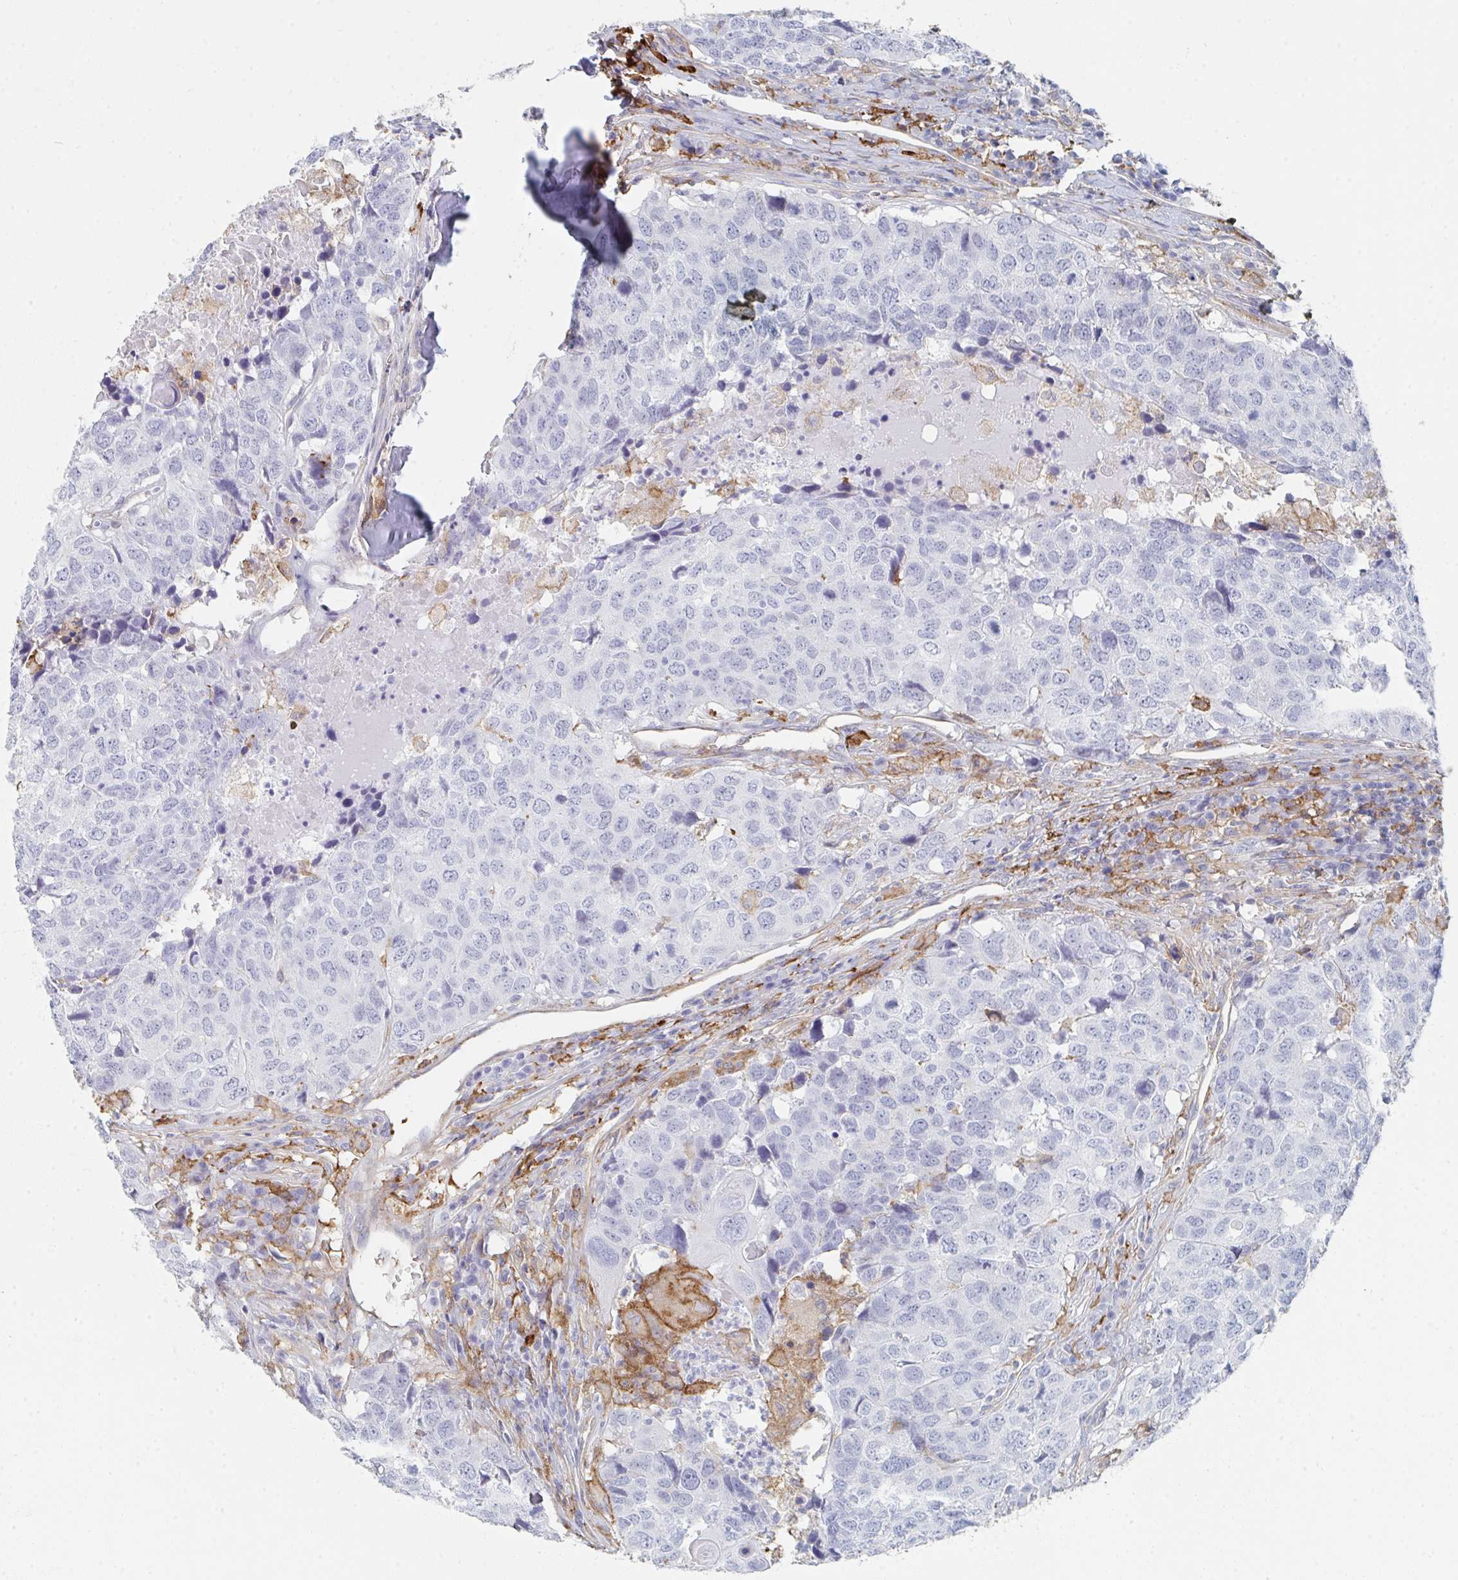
{"staining": {"intensity": "negative", "quantity": "none", "location": "none"}, "tissue": "head and neck cancer", "cell_type": "Tumor cells", "image_type": "cancer", "snomed": [{"axis": "morphology", "description": "Normal tissue, NOS"}, {"axis": "morphology", "description": "Squamous cell carcinoma, NOS"}, {"axis": "topography", "description": "Skeletal muscle"}, {"axis": "topography", "description": "Vascular tissue"}, {"axis": "topography", "description": "Peripheral nerve tissue"}, {"axis": "topography", "description": "Head-Neck"}], "caption": "Tumor cells show no significant protein staining in head and neck cancer. The staining is performed using DAB (3,3'-diaminobenzidine) brown chromogen with nuclei counter-stained in using hematoxylin.", "gene": "DAB2", "patient": {"sex": "male", "age": 66}}